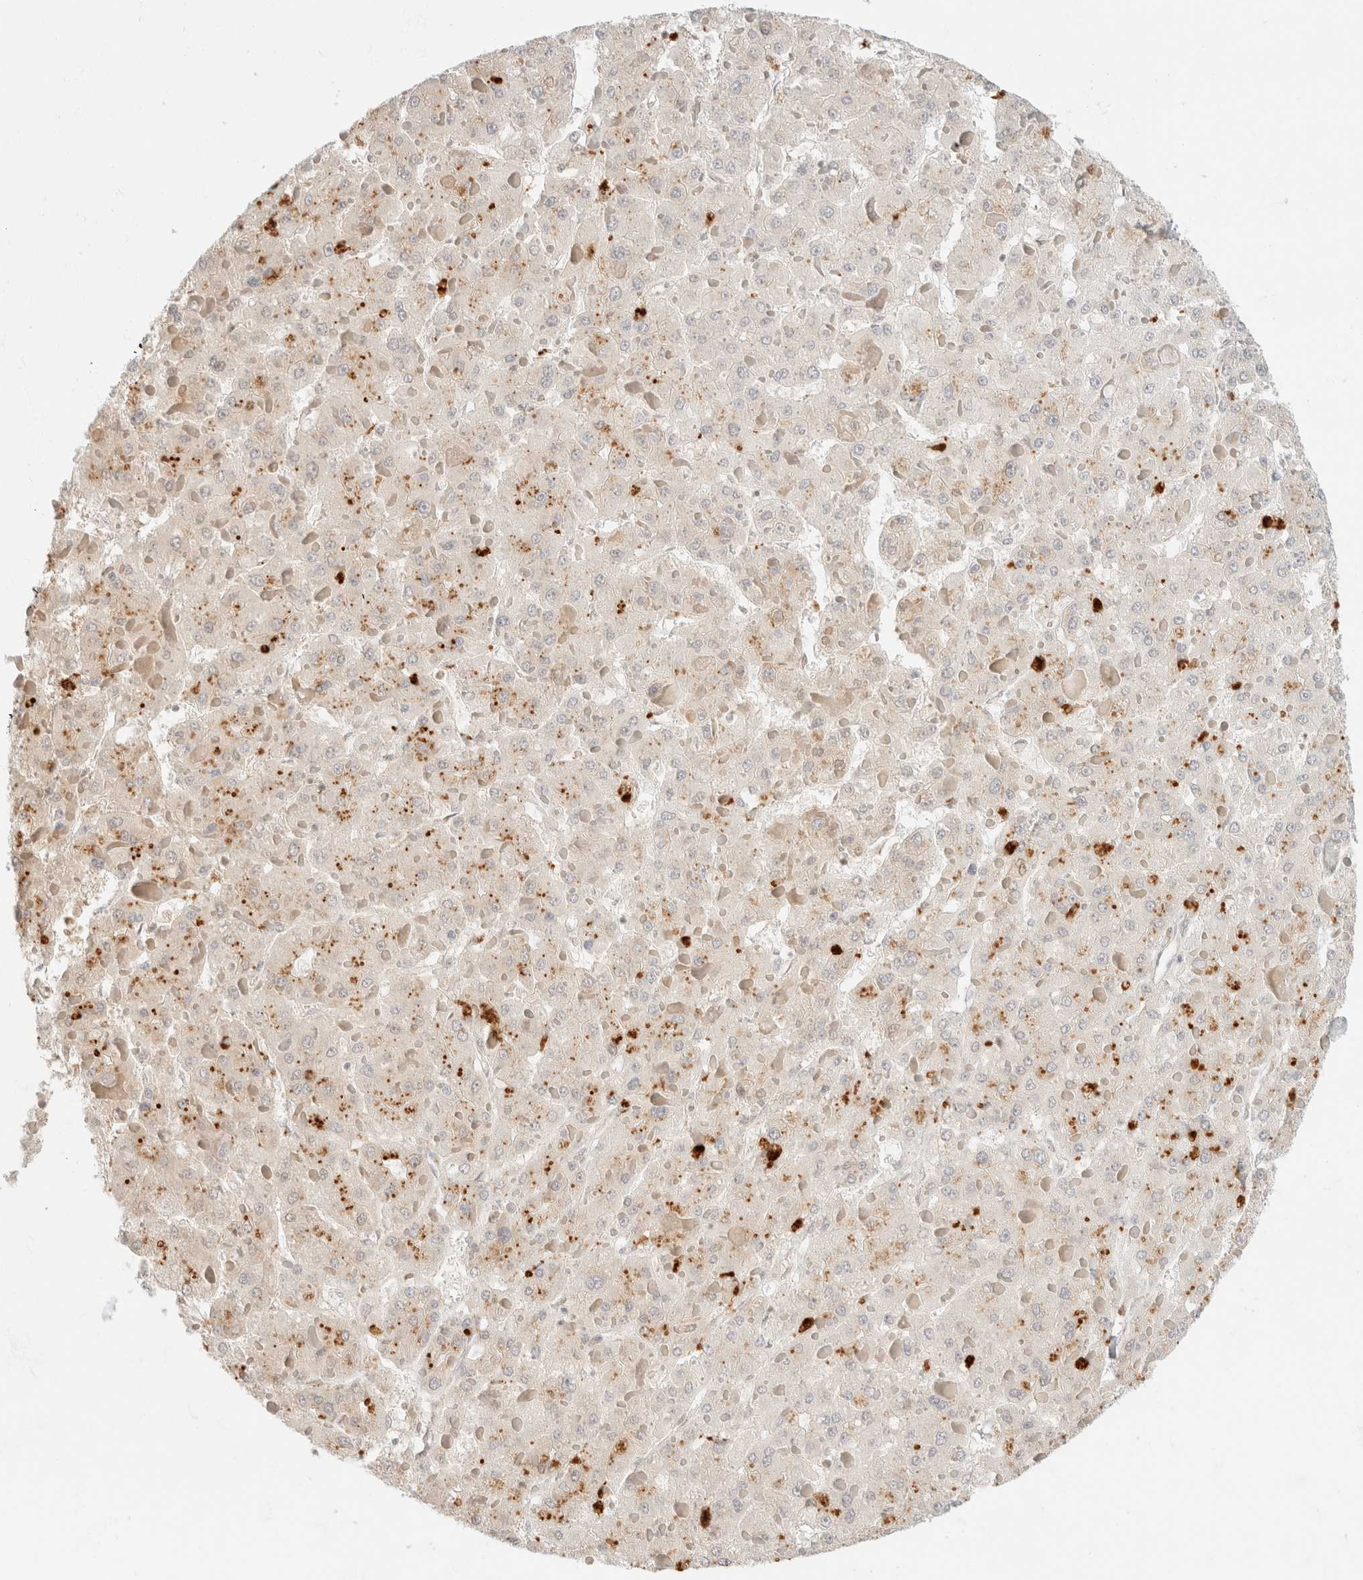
{"staining": {"intensity": "weak", "quantity": ">75%", "location": "cytoplasmic/membranous"}, "tissue": "liver cancer", "cell_type": "Tumor cells", "image_type": "cancer", "snomed": [{"axis": "morphology", "description": "Carcinoma, Hepatocellular, NOS"}, {"axis": "topography", "description": "Liver"}], "caption": "The immunohistochemical stain shows weak cytoplasmic/membranous staining in tumor cells of hepatocellular carcinoma (liver) tissue.", "gene": "GPI", "patient": {"sex": "female", "age": 73}}